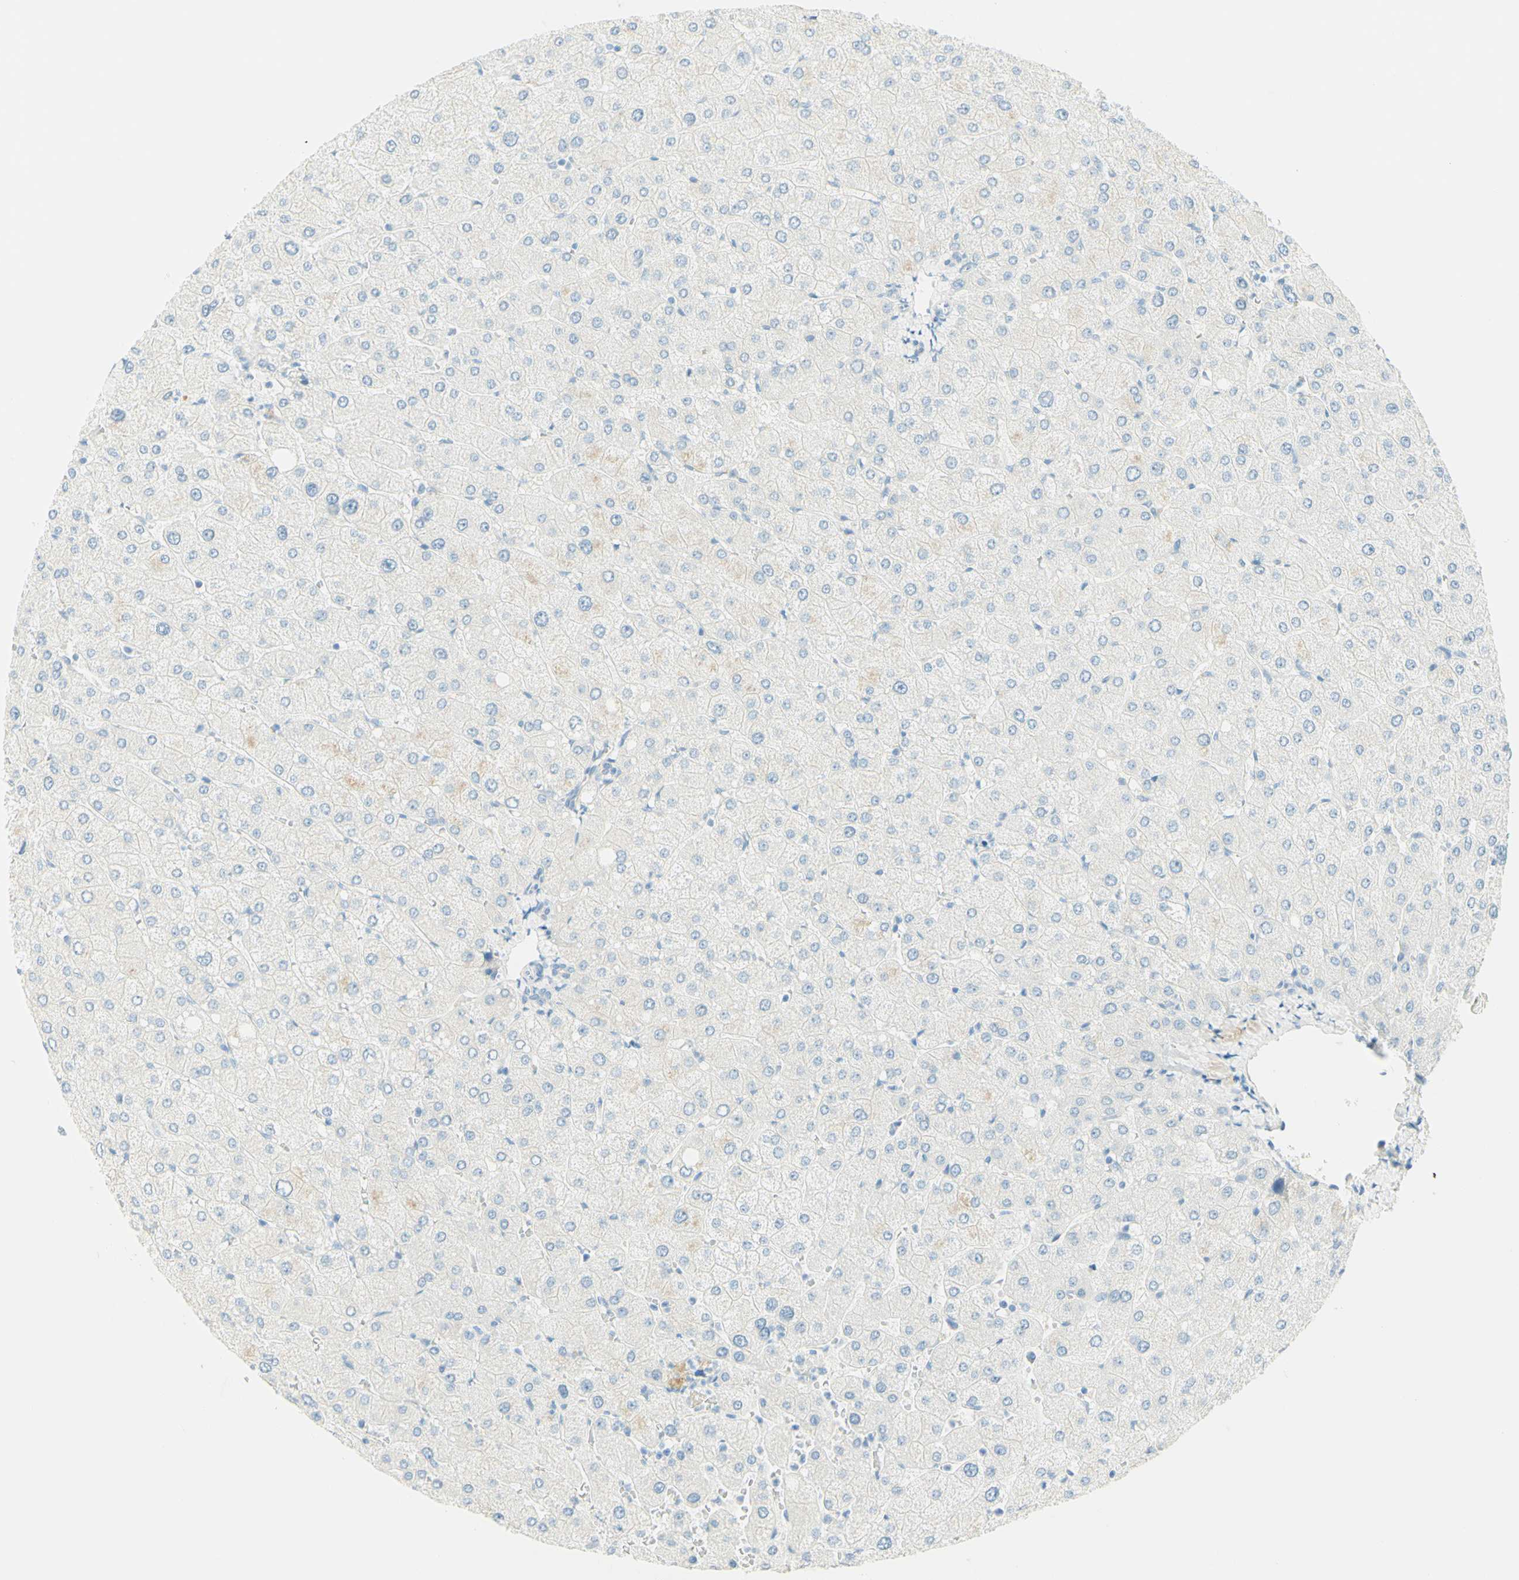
{"staining": {"intensity": "negative", "quantity": "none", "location": "none"}, "tissue": "liver", "cell_type": "Cholangiocytes", "image_type": "normal", "snomed": [{"axis": "morphology", "description": "Normal tissue, NOS"}, {"axis": "topography", "description": "Liver"}], "caption": "Photomicrograph shows no significant protein staining in cholangiocytes of benign liver. (Brightfield microscopy of DAB immunohistochemistry (IHC) at high magnification).", "gene": "TMEM132D", "patient": {"sex": "male", "age": 55}}